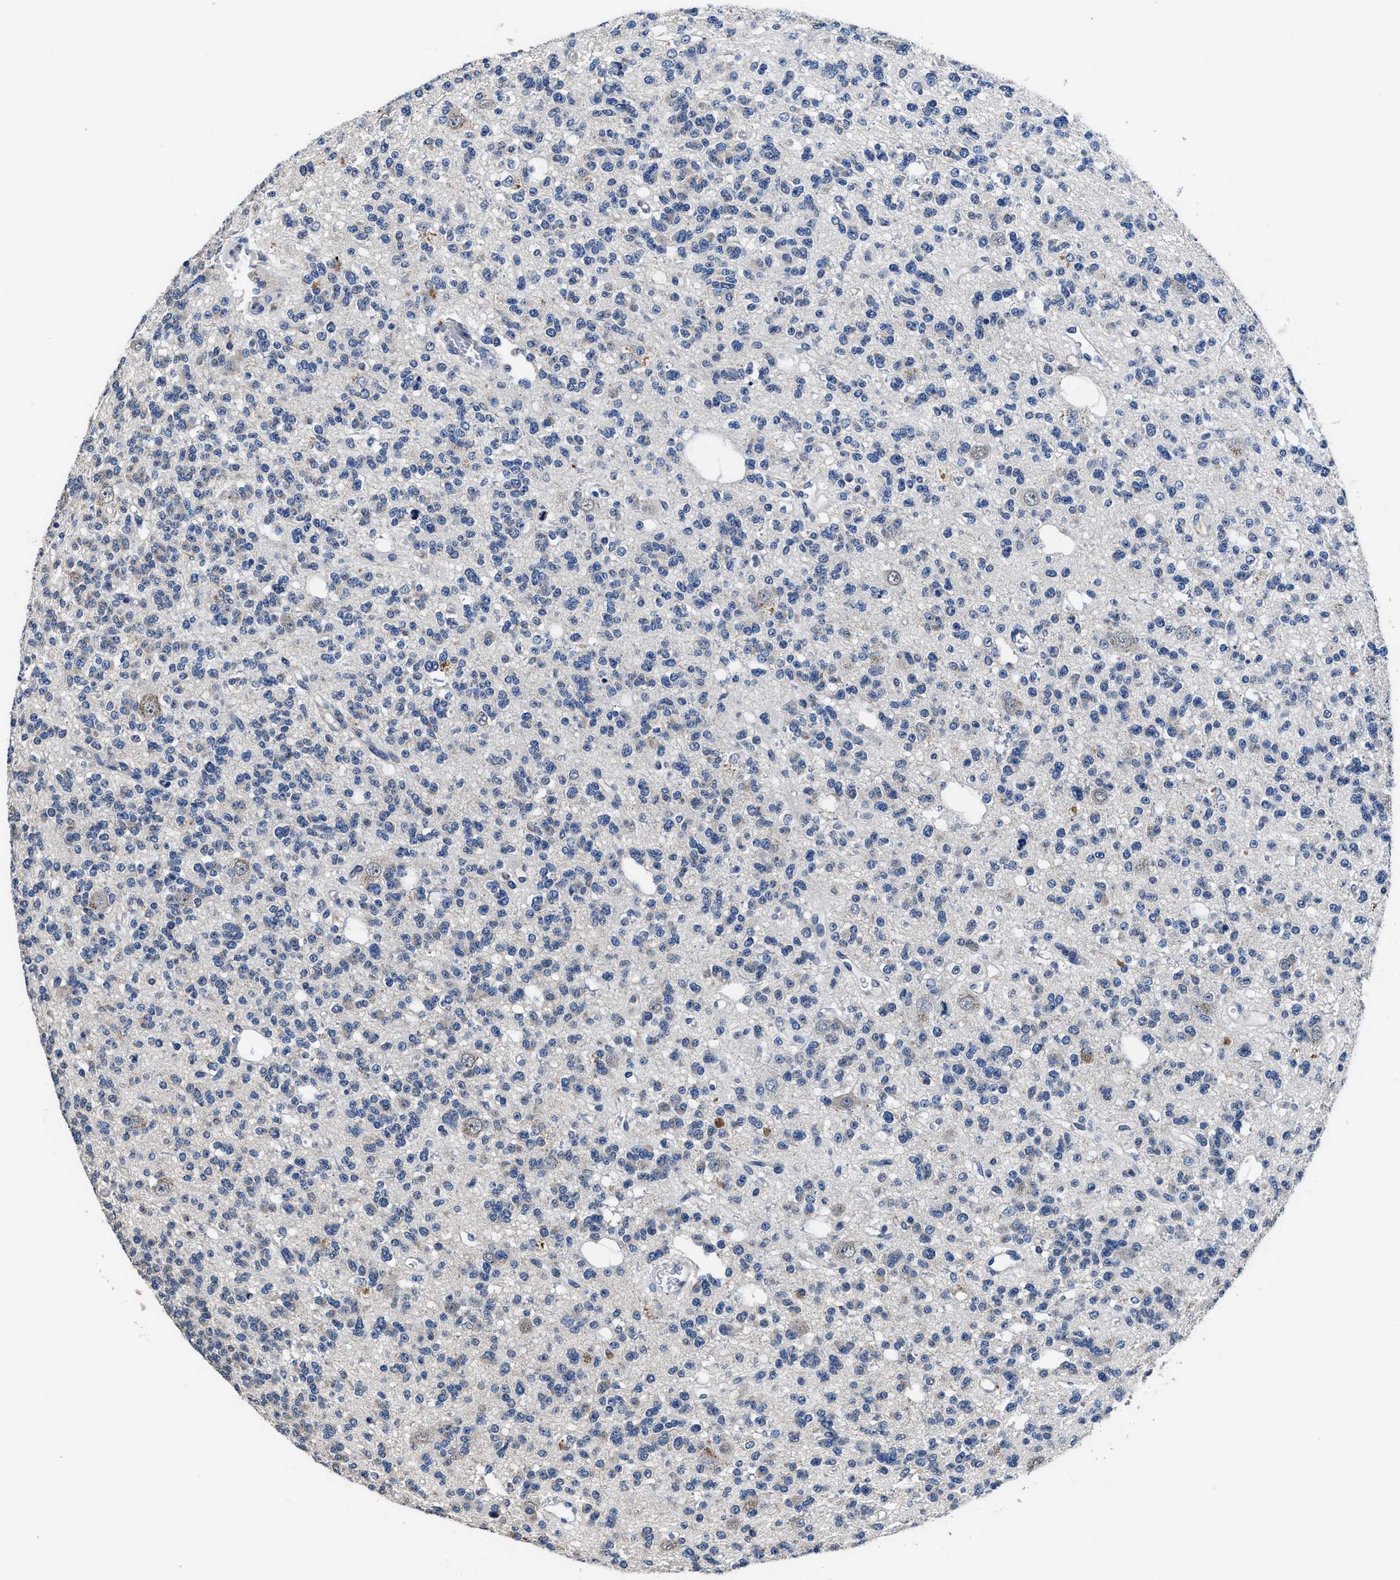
{"staining": {"intensity": "negative", "quantity": "none", "location": "none"}, "tissue": "glioma", "cell_type": "Tumor cells", "image_type": "cancer", "snomed": [{"axis": "morphology", "description": "Glioma, malignant, Low grade"}, {"axis": "topography", "description": "Brain"}], "caption": "The micrograph shows no significant staining in tumor cells of glioma.", "gene": "UBR4", "patient": {"sex": "male", "age": 38}}